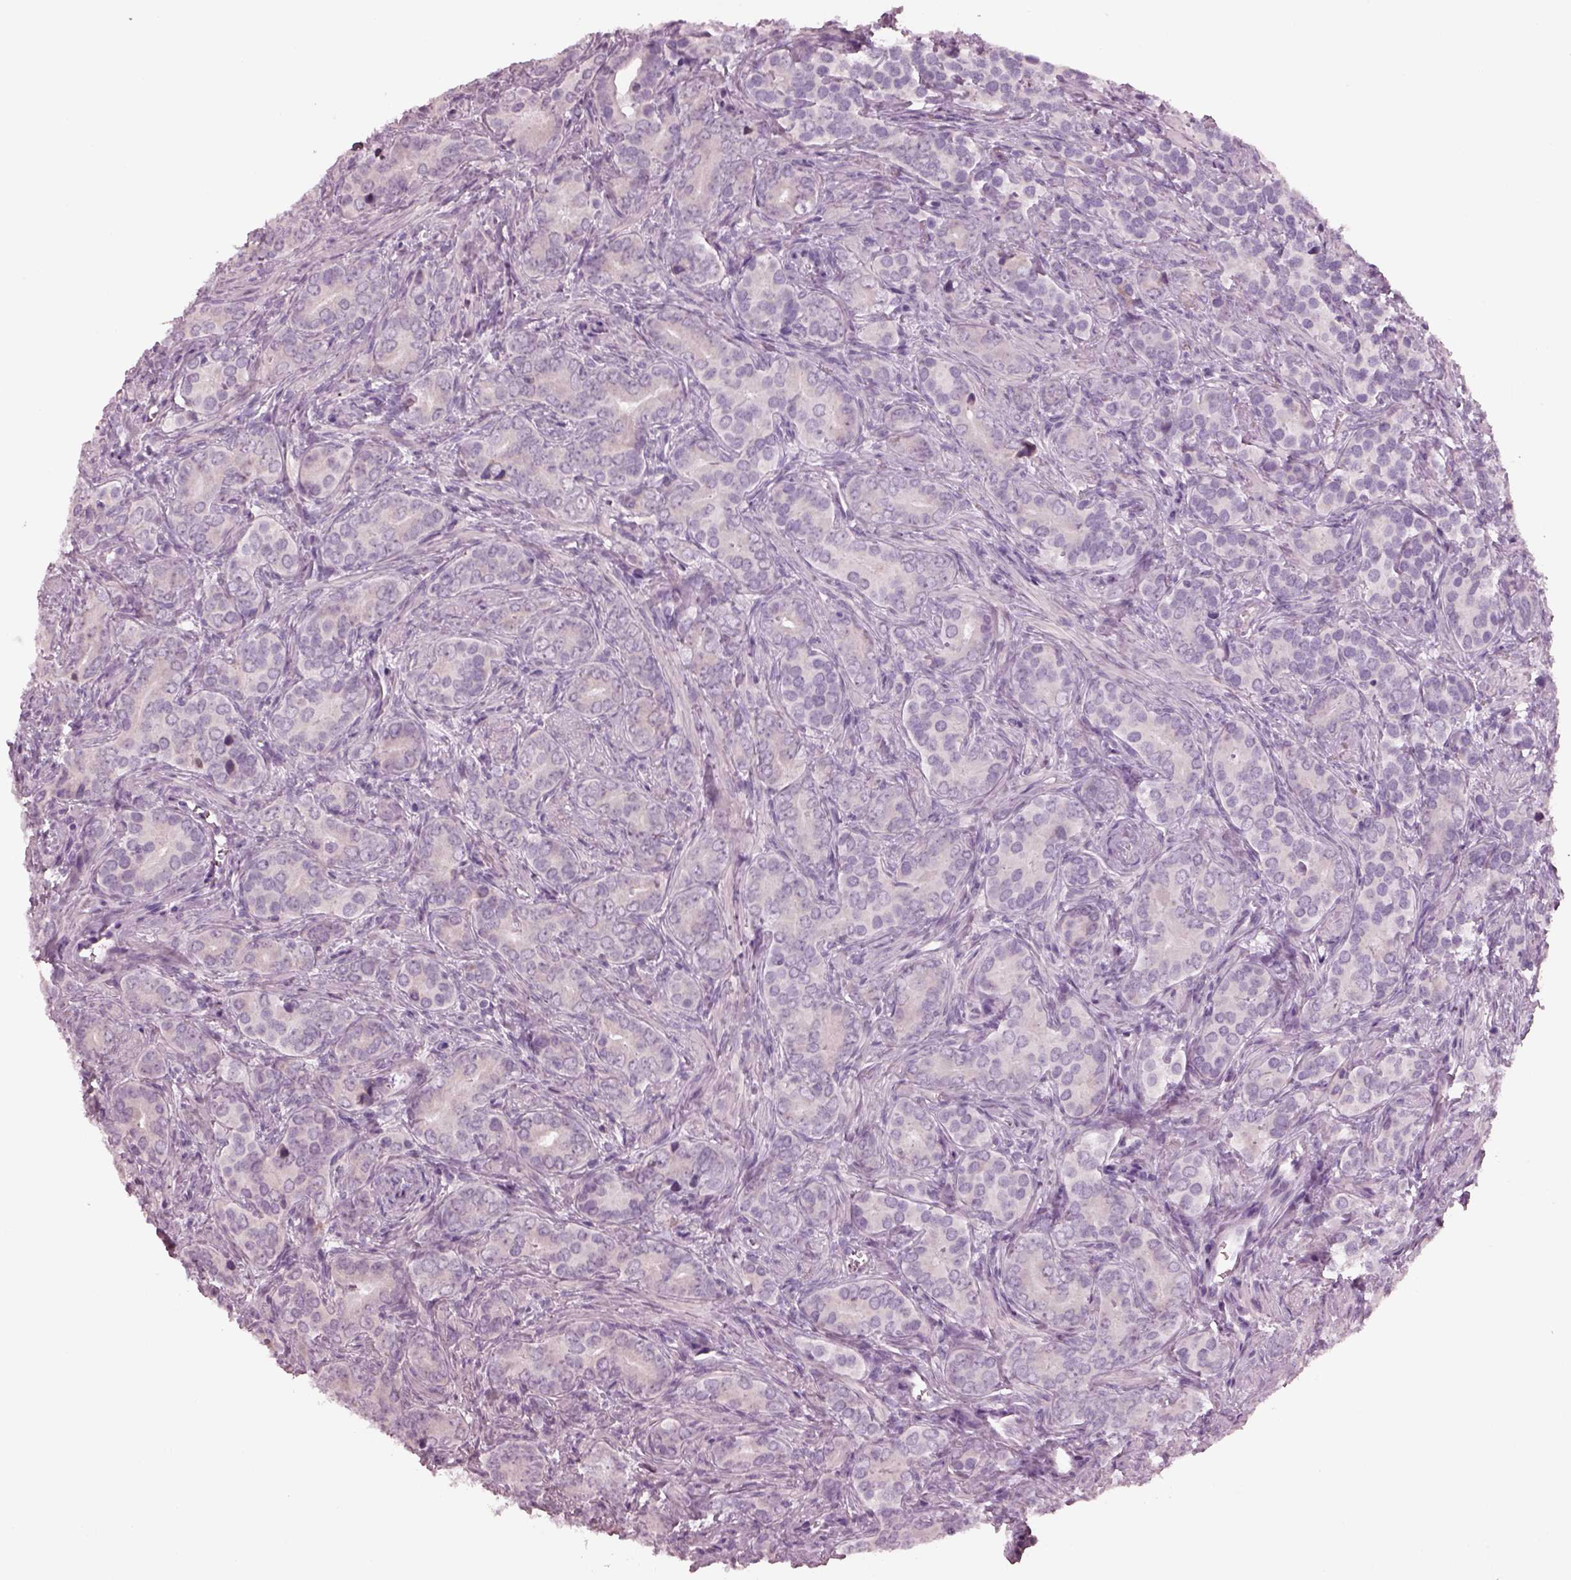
{"staining": {"intensity": "negative", "quantity": "none", "location": "none"}, "tissue": "prostate cancer", "cell_type": "Tumor cells", "image_type": "cancer", "snomed": [{"axis": "morphology", "description": "Adenocarcinoma, High grade"}, {"axis": "topography", "description": "Prostate"}], "caption": "A high-resolution image shows immunohistochemistry staining of prostate high-grade adenocarcinoma, which exhibits no significant expression in tumor cells.", "gene": "CYLC1", "patient": {"sex": "male", "age": 84}}